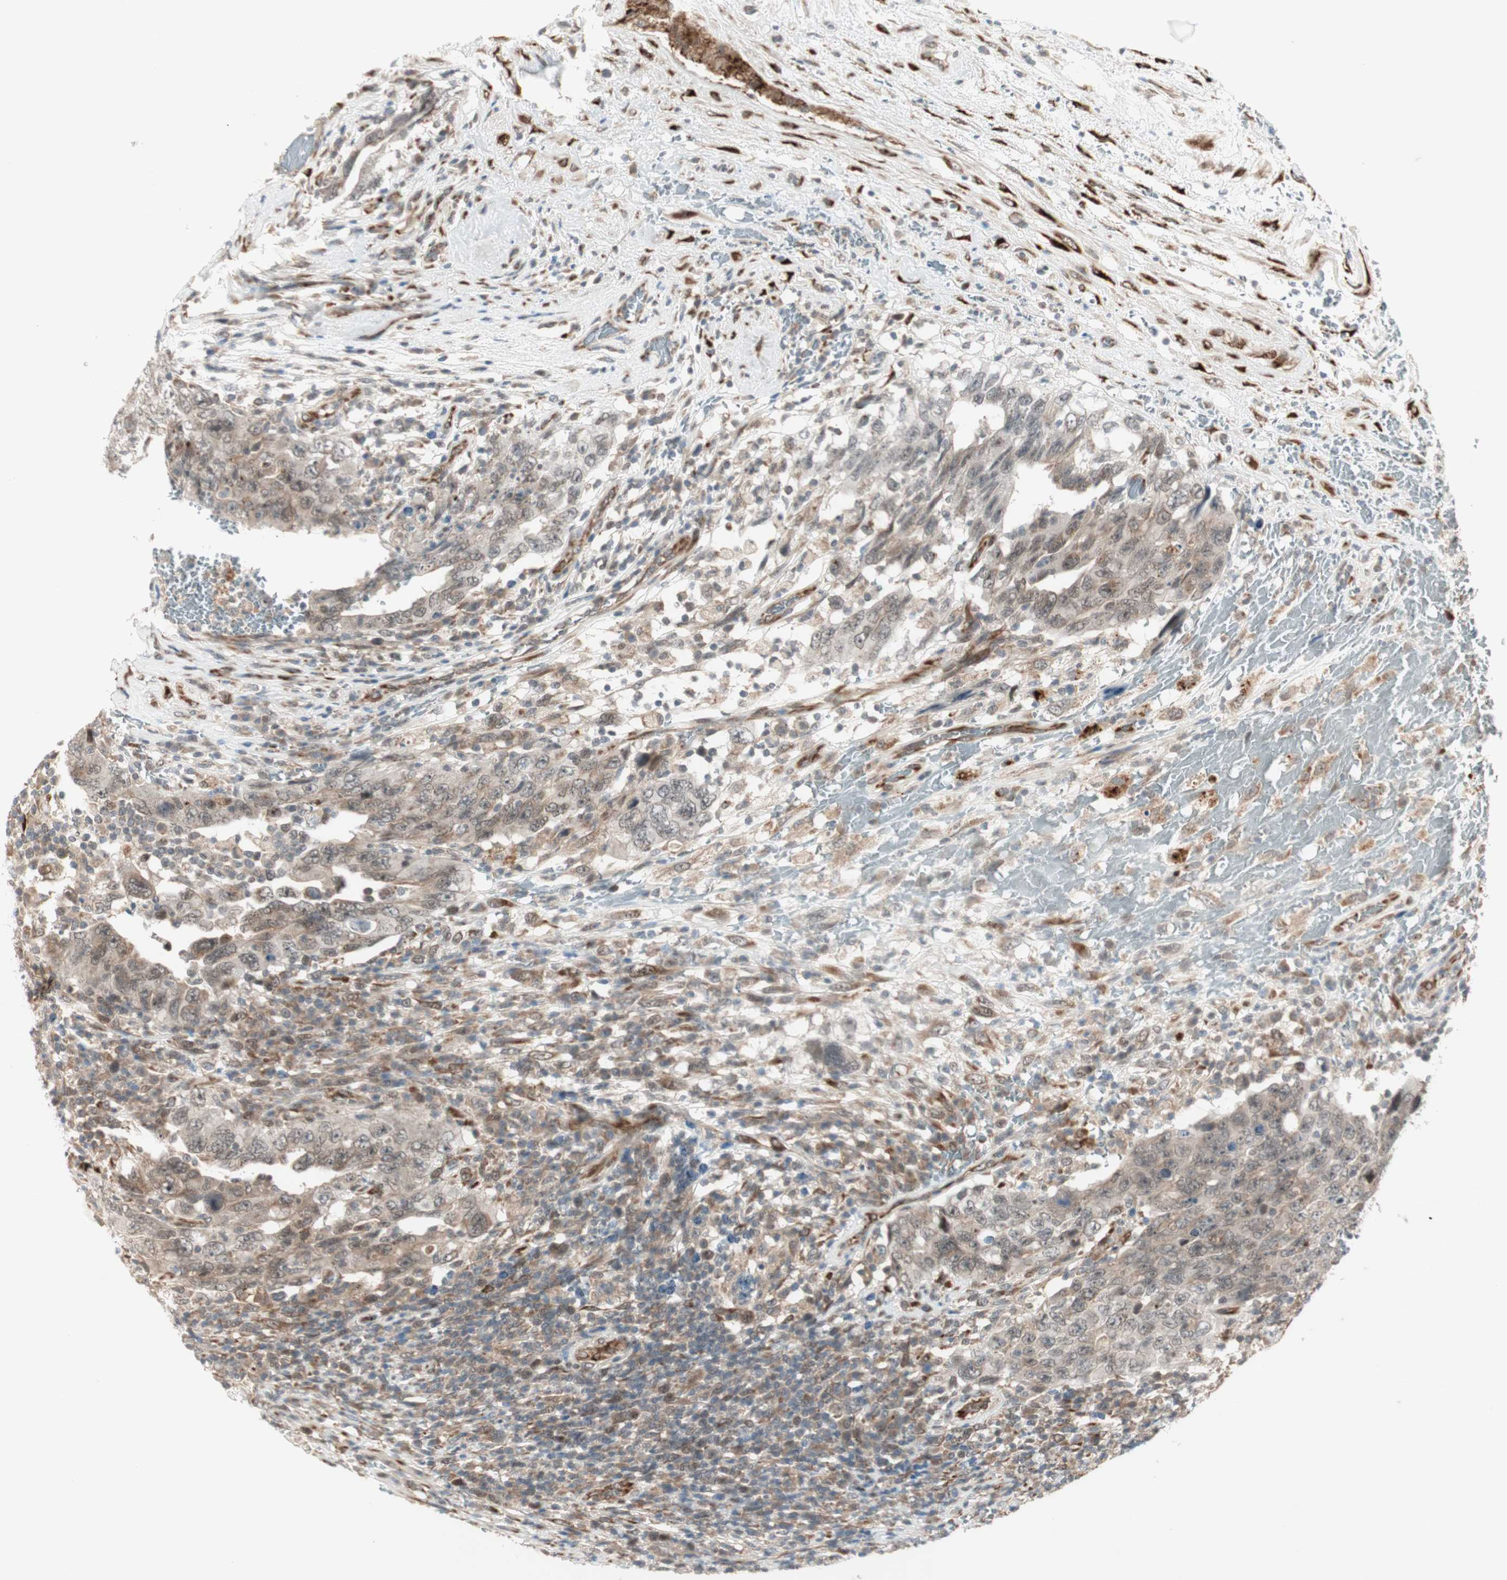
{"staining": {"intensity": "weak", "quantity": ">75%", "location": "cytoplasmic/membranous,nuclear"}, "tissue": "testis cancer", "cell_type": "Tumor cells", "image_type": "cancer", "snomed": [{"axis": "morphology", "description": "Carcinoma, Embryonal, NOS"}, {"axis": "topography", "description": "Testis"}], "caption": "Human testis embryonal carcinoma stained with a brown dye reveals weak cytoplasmic/membranous and nuclear positive staining in about >75% of tumor cells.", "gene": "ZNF37A", "patient": {"sex": "male", "age": 26}}